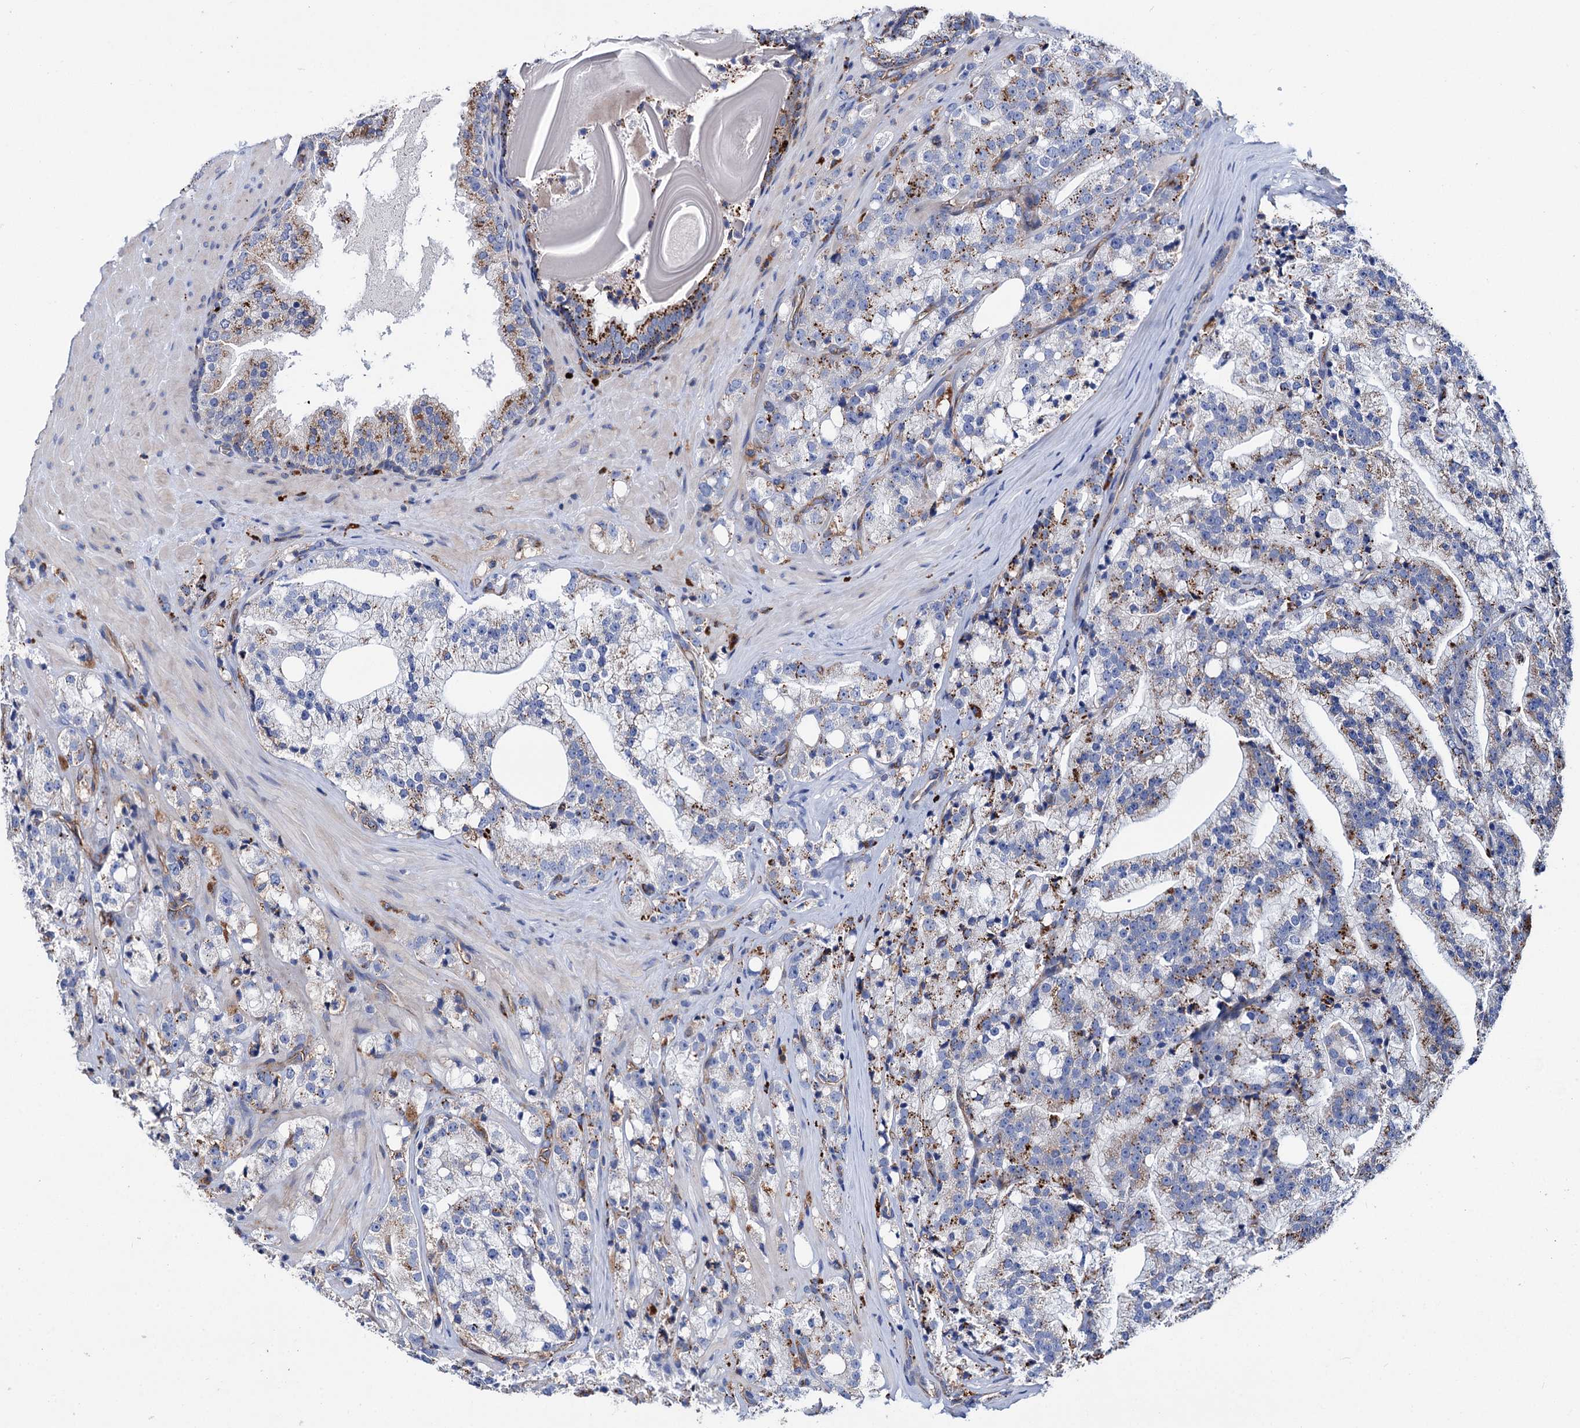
{"staining": {"intensity": "moderate", "quantity": "25%-75%", "location": "cytoplasmic/membranous"}, "tissue": "prostate cancer", "cell_type": "Tumor cells", "image_type": "cancer", "snomed": [{"axis": "morphology", "description": "Adenocarcinoma, High grade"}, {"axis": "topography", "description": "Prostate"}], "caption": "Approximately 25%-75% of tumor cells in human prostate cancer display moderate cytoplasmic/membranous protein positivity as visualized by brown immunohistochemical staining.", "gene": "SCPEP1", "patient": {"sex": "male", "age": 64}}